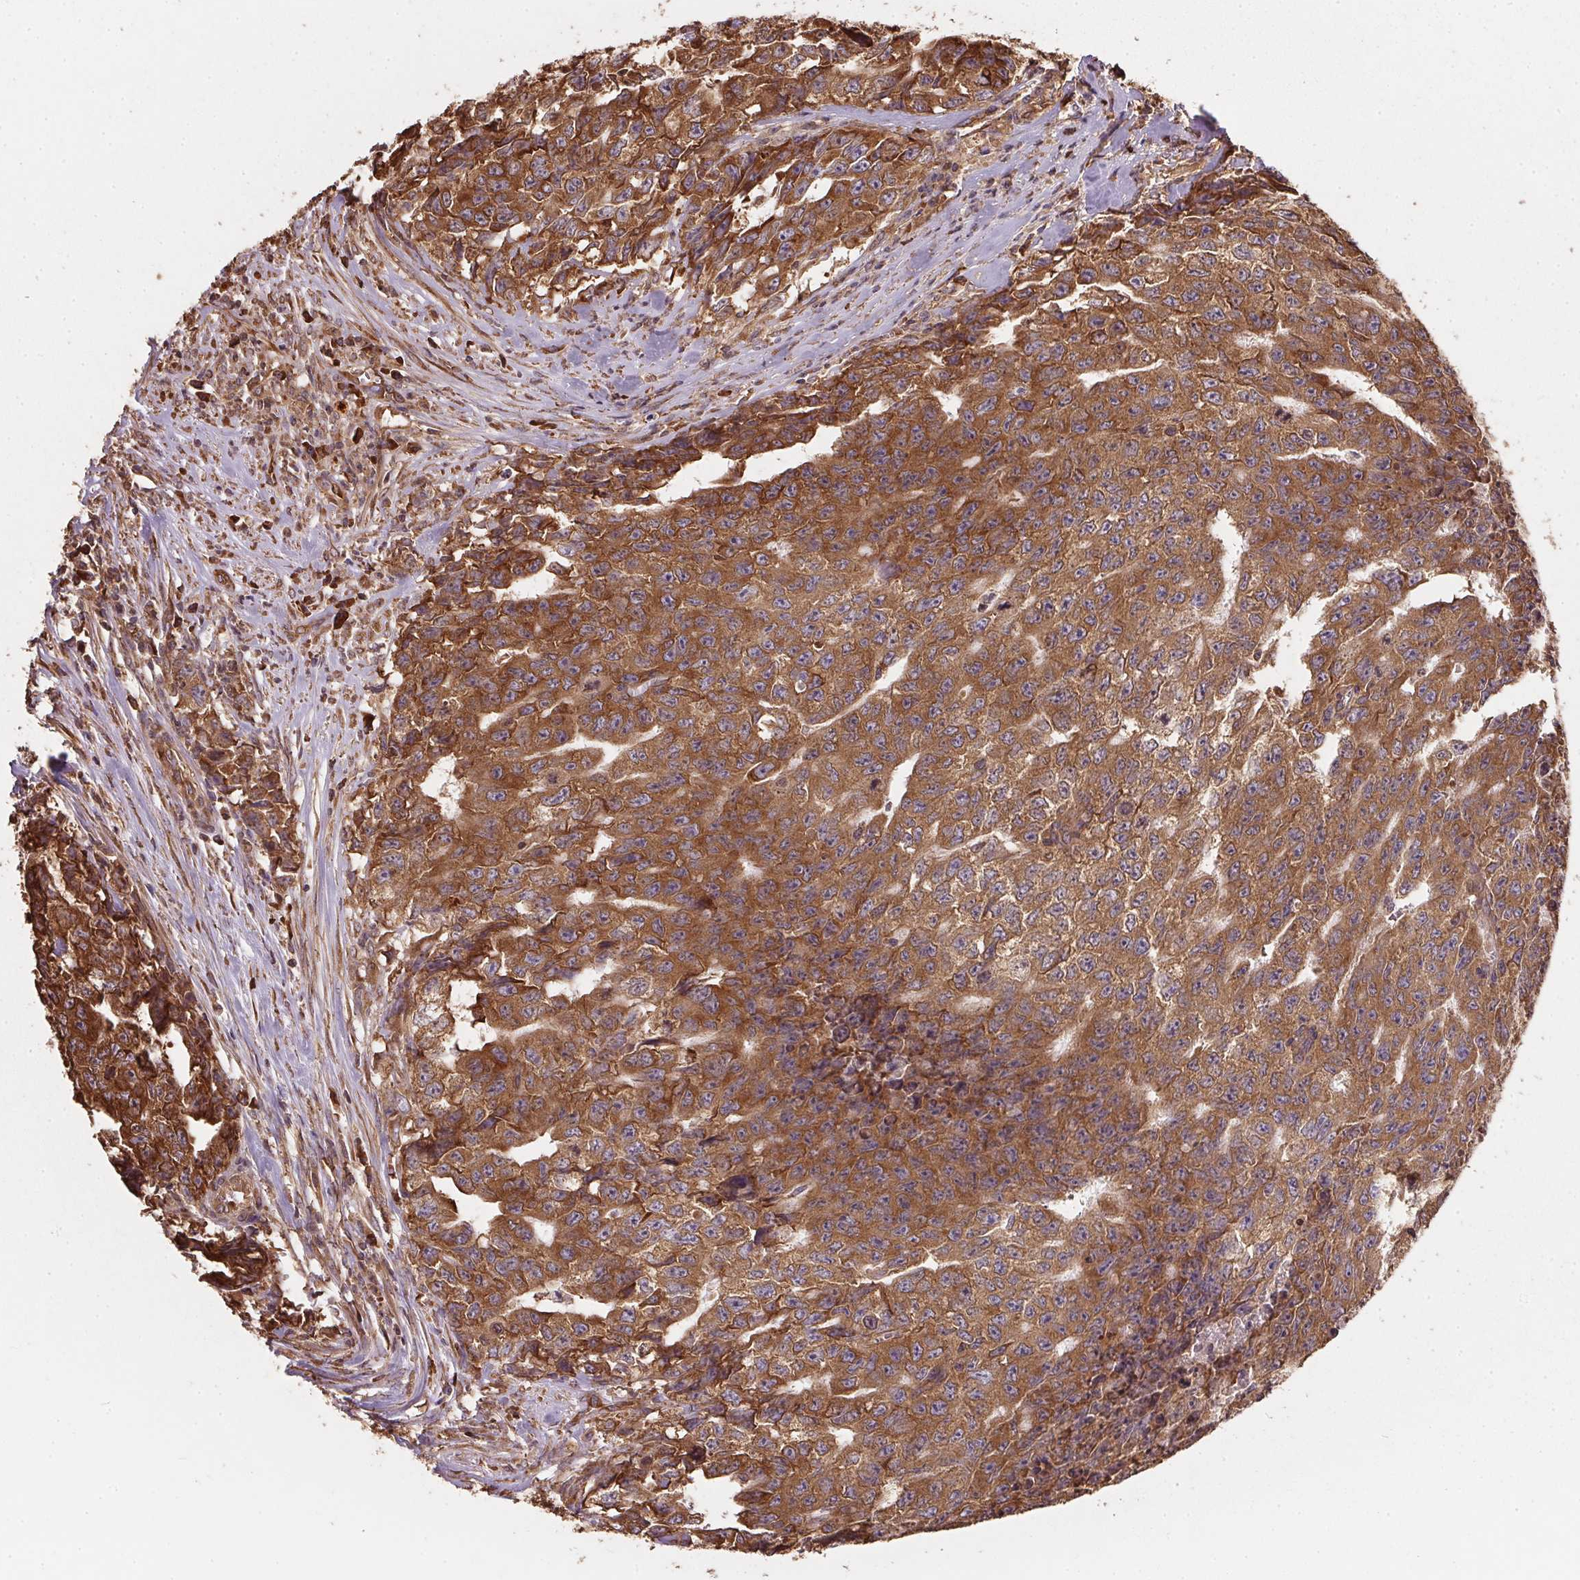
{"staining": {"intensity": "strong", "quantity": ">75%", "location": "cytoplasmic/membranous"}, "tissue": "testis cancer", "cell_type": "Tumor cells", "image_type": "cancer", "snomed": [{"axis": "morphology", "description": "Carcinoma, Embryonal, NOS"}, {"axis": "morphology", "description": "Teratoma, malignant, NOS"}, {"axis": "topography", "description": "Testis"}], "caption": "Brown immunohistochemical staining in testis cancer exhibits strong cytoplasmic/membranous expression in about >75% of tumor cells.", "gene": "EIF2S1", "patient": {"sex": "male", "age": 24}}